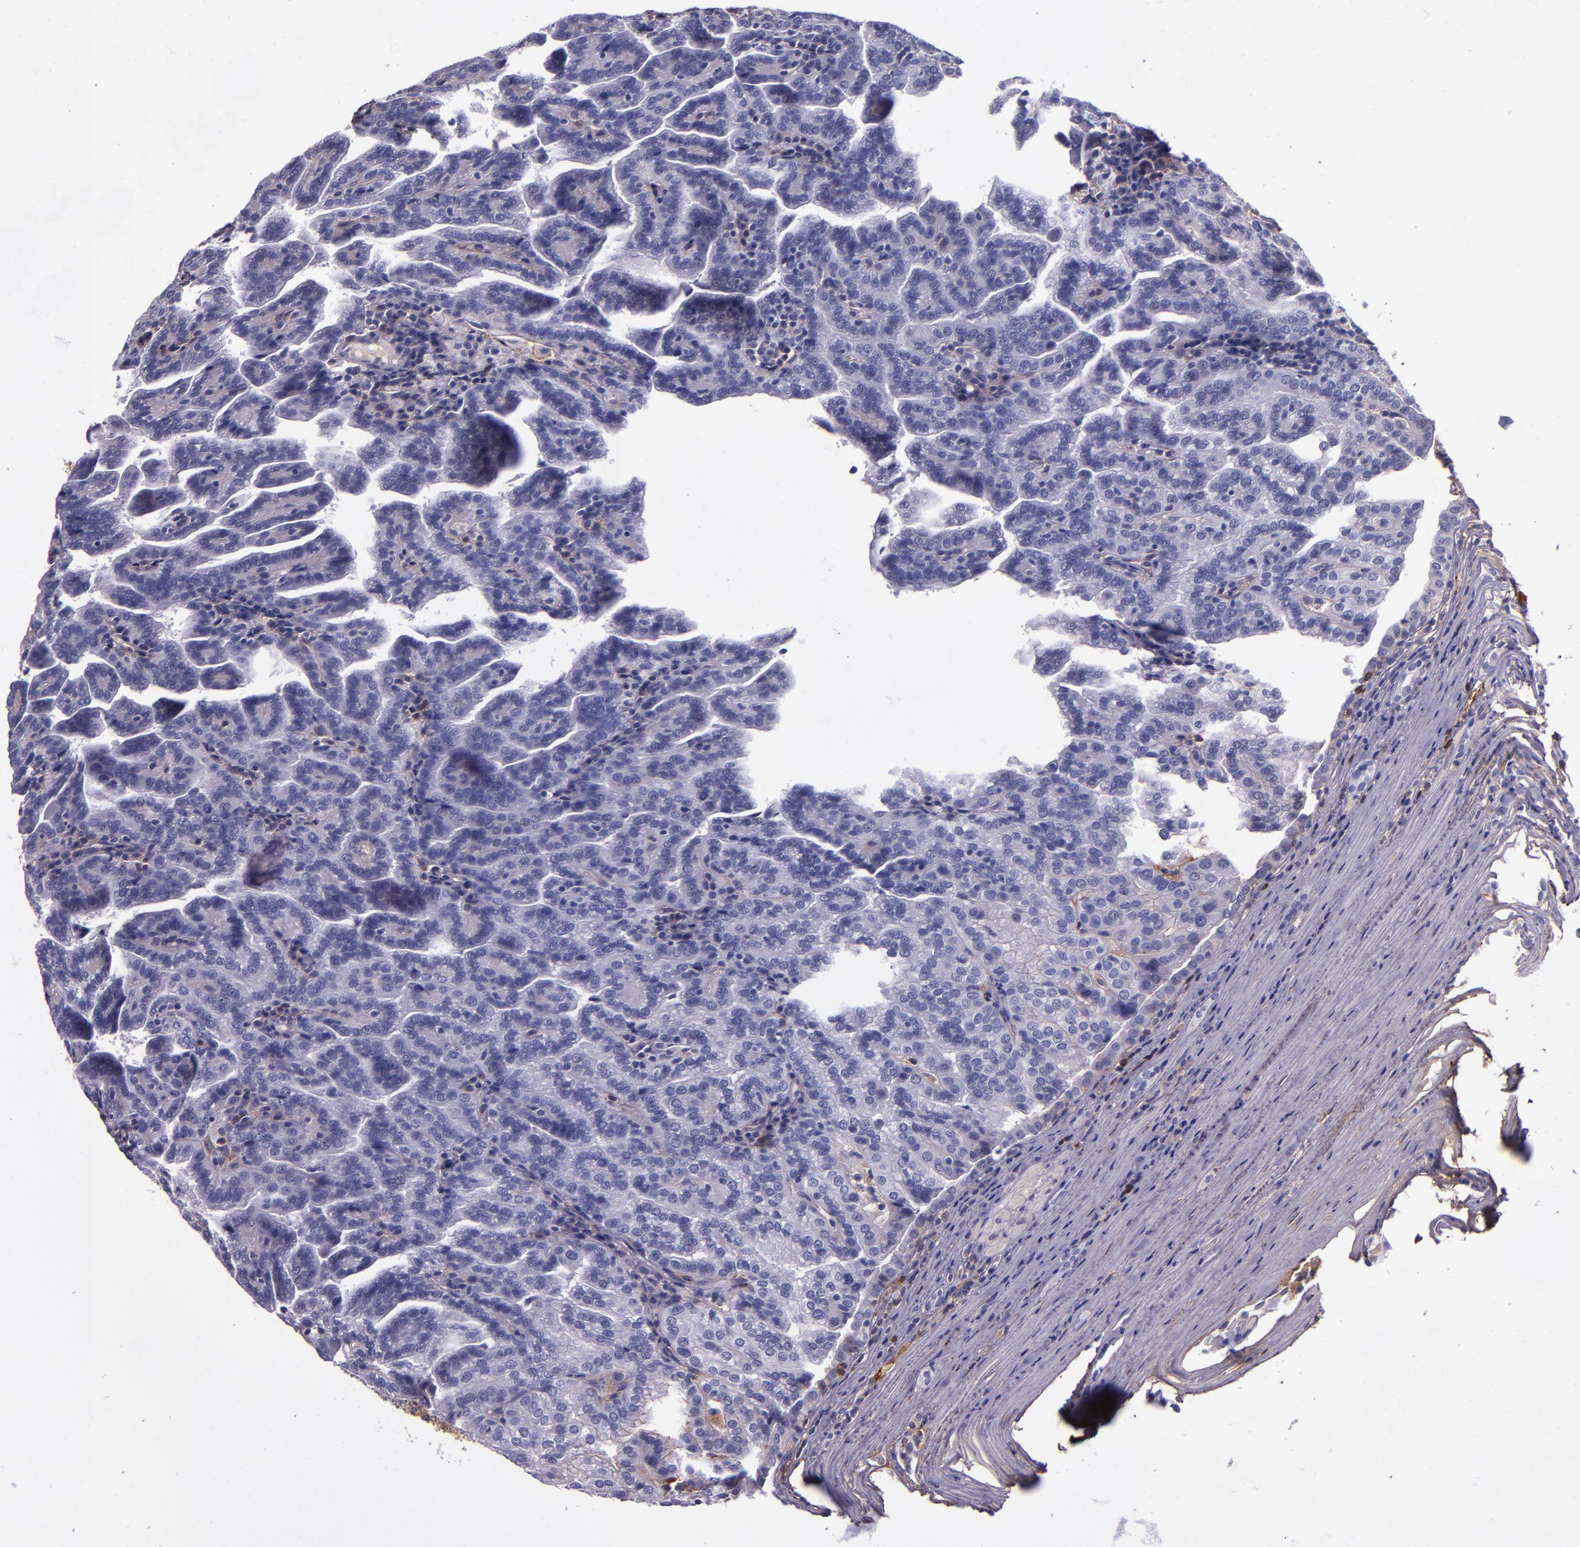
{"staining": {"intensity": "negative", "quantity": "none", "location": "none"}, "tissue": "renal cancer", "cell_type": "Tumor cells", "image_type": "cancer", "snomed": [{"axis": "morphology", "description": "Adenocarcinoma, NOS"}, {"axis": "topography", "description": "Kidney"}], "caption": "This is an IHC histopathology image of human renal cancer. There is no staining in tumor cells.", "gene": "CLEC3B", "patient": {"sex": "male", "age": 61}}